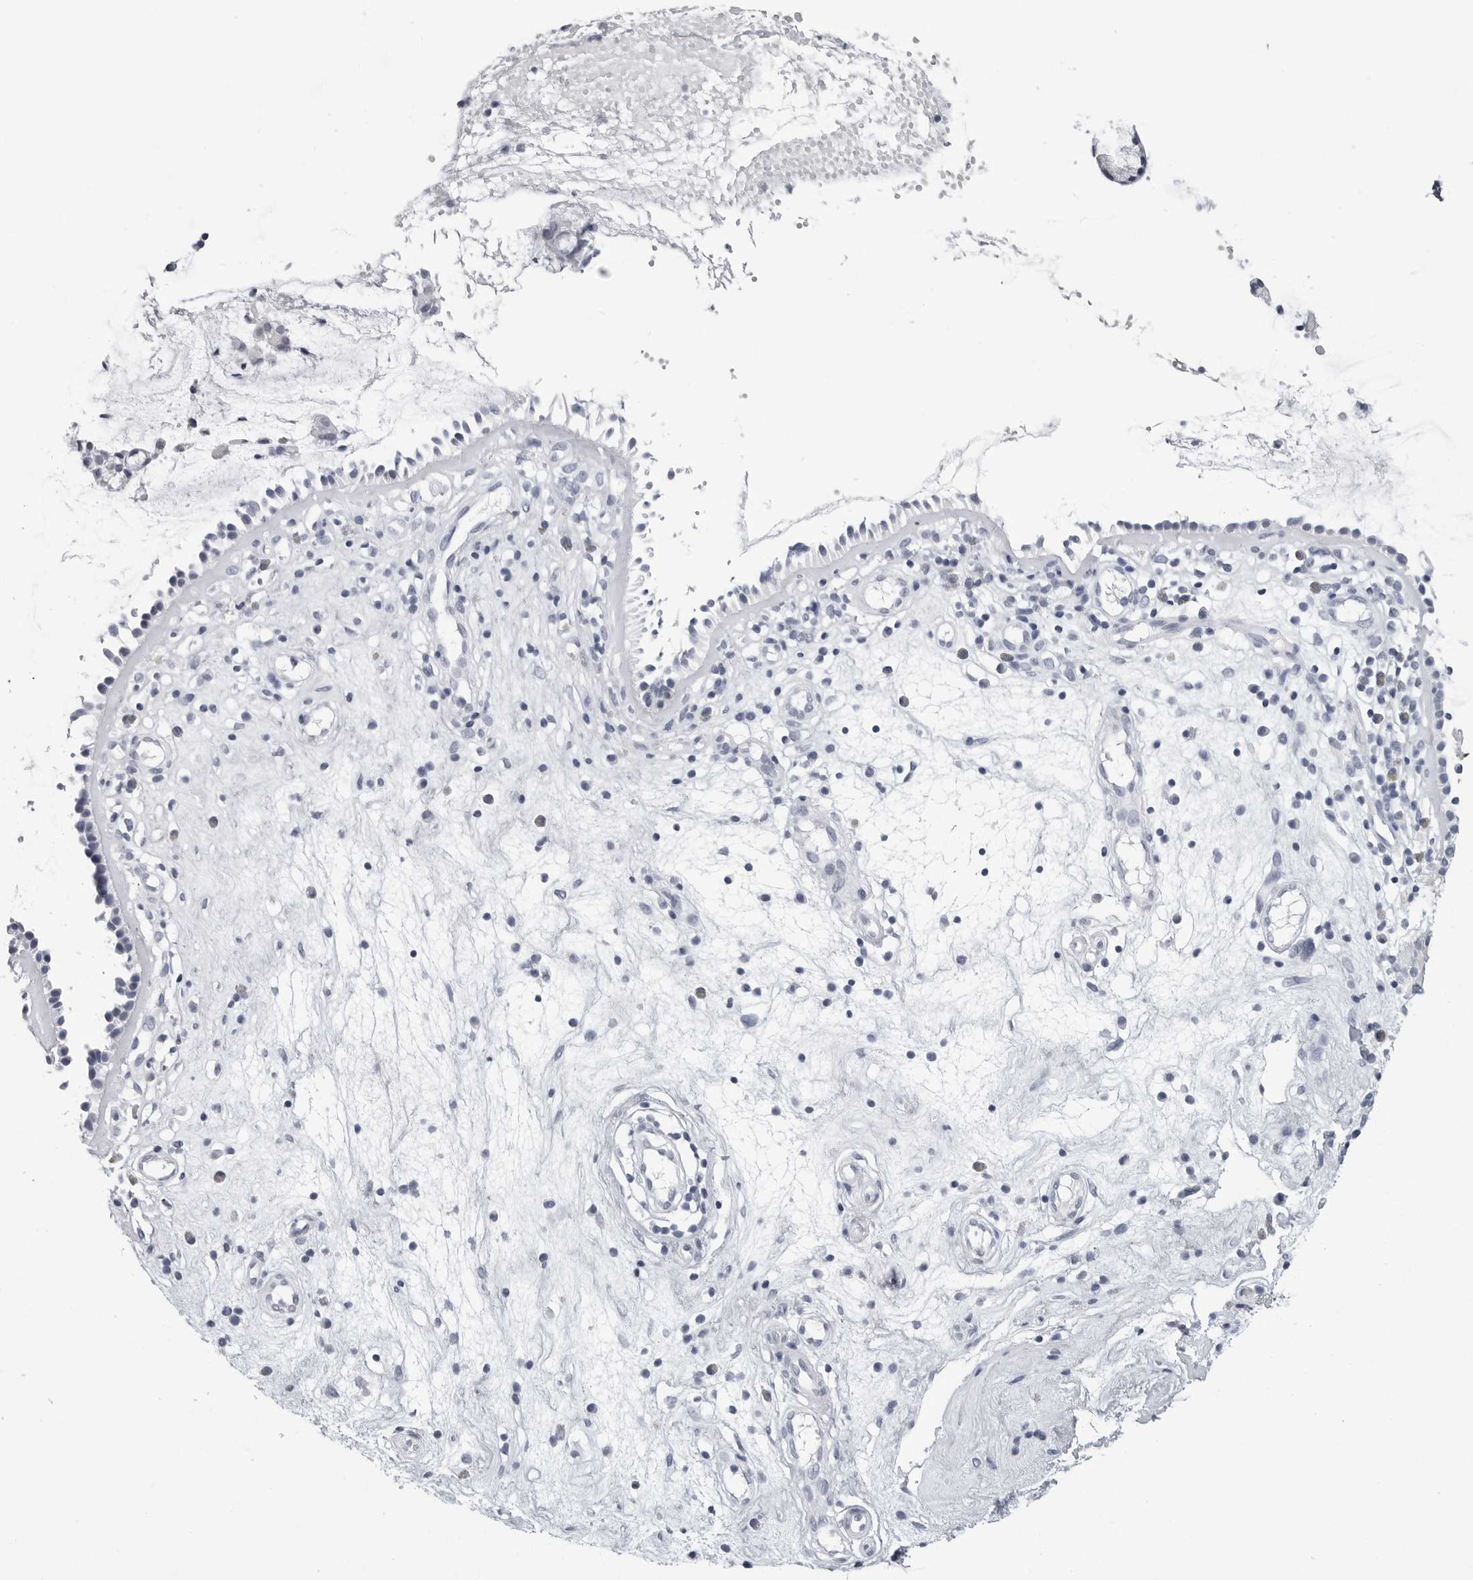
{"staining": {"intensity": "negative", "quantity": "none", "location": "none"}, "tissue": "nasopharynx", "cell_type": "Respiratory epithelial cells", "image_type": "normal", "snomed": [{"axis": "morphology", "description": "Normal tissue, NOS"}, {"axis": "topography", "description": "Nasopharynx"}], "caption": "DAB (3,3'-diaminobenzidine) immunohistochemical staining of benign human nasopharynx shows no significant expression in respiratory epithelial cells. (DAB immunohistochemistry visualized using brightfield microscopy, high magnification).", "gene": "PGA3", "patient": {"sex": "female", "age": 39}}